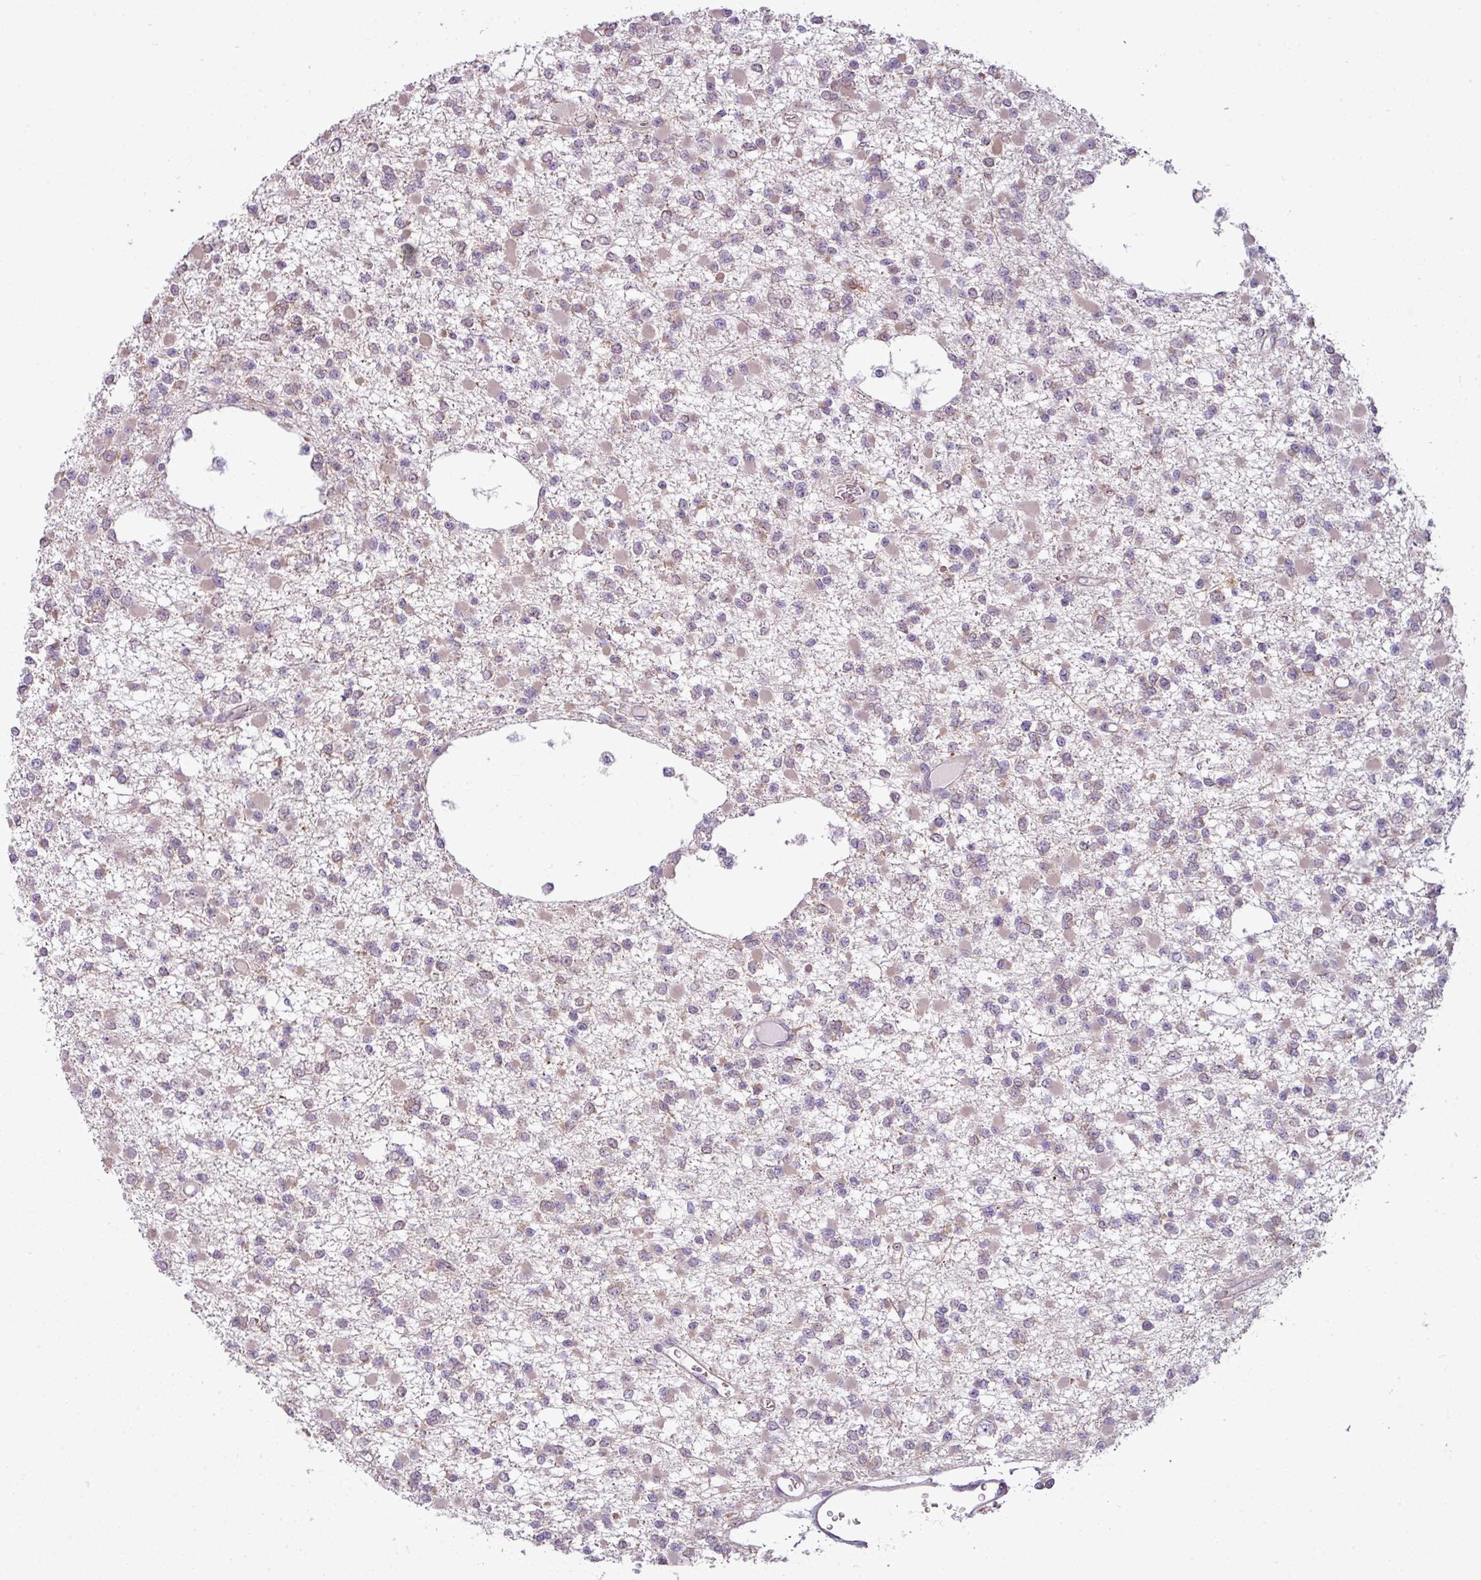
{"staining": {"intensity": "negative", "quantity": "none", "location": "none"}, "tissue": "glioma", "cell_type": "Tumor cells", "image_type": "cancer", "snomed": [{"axis": "morphology", "description": "Glioma, malignant, Low grade"}, {"axis": "topography", "description": "Brain"}], "caption": "Protein analysis of glioma exhibits no significant expression in tumor cells.", "gene": "DERPC", "patient": {"sex": "female", "age": 22}}